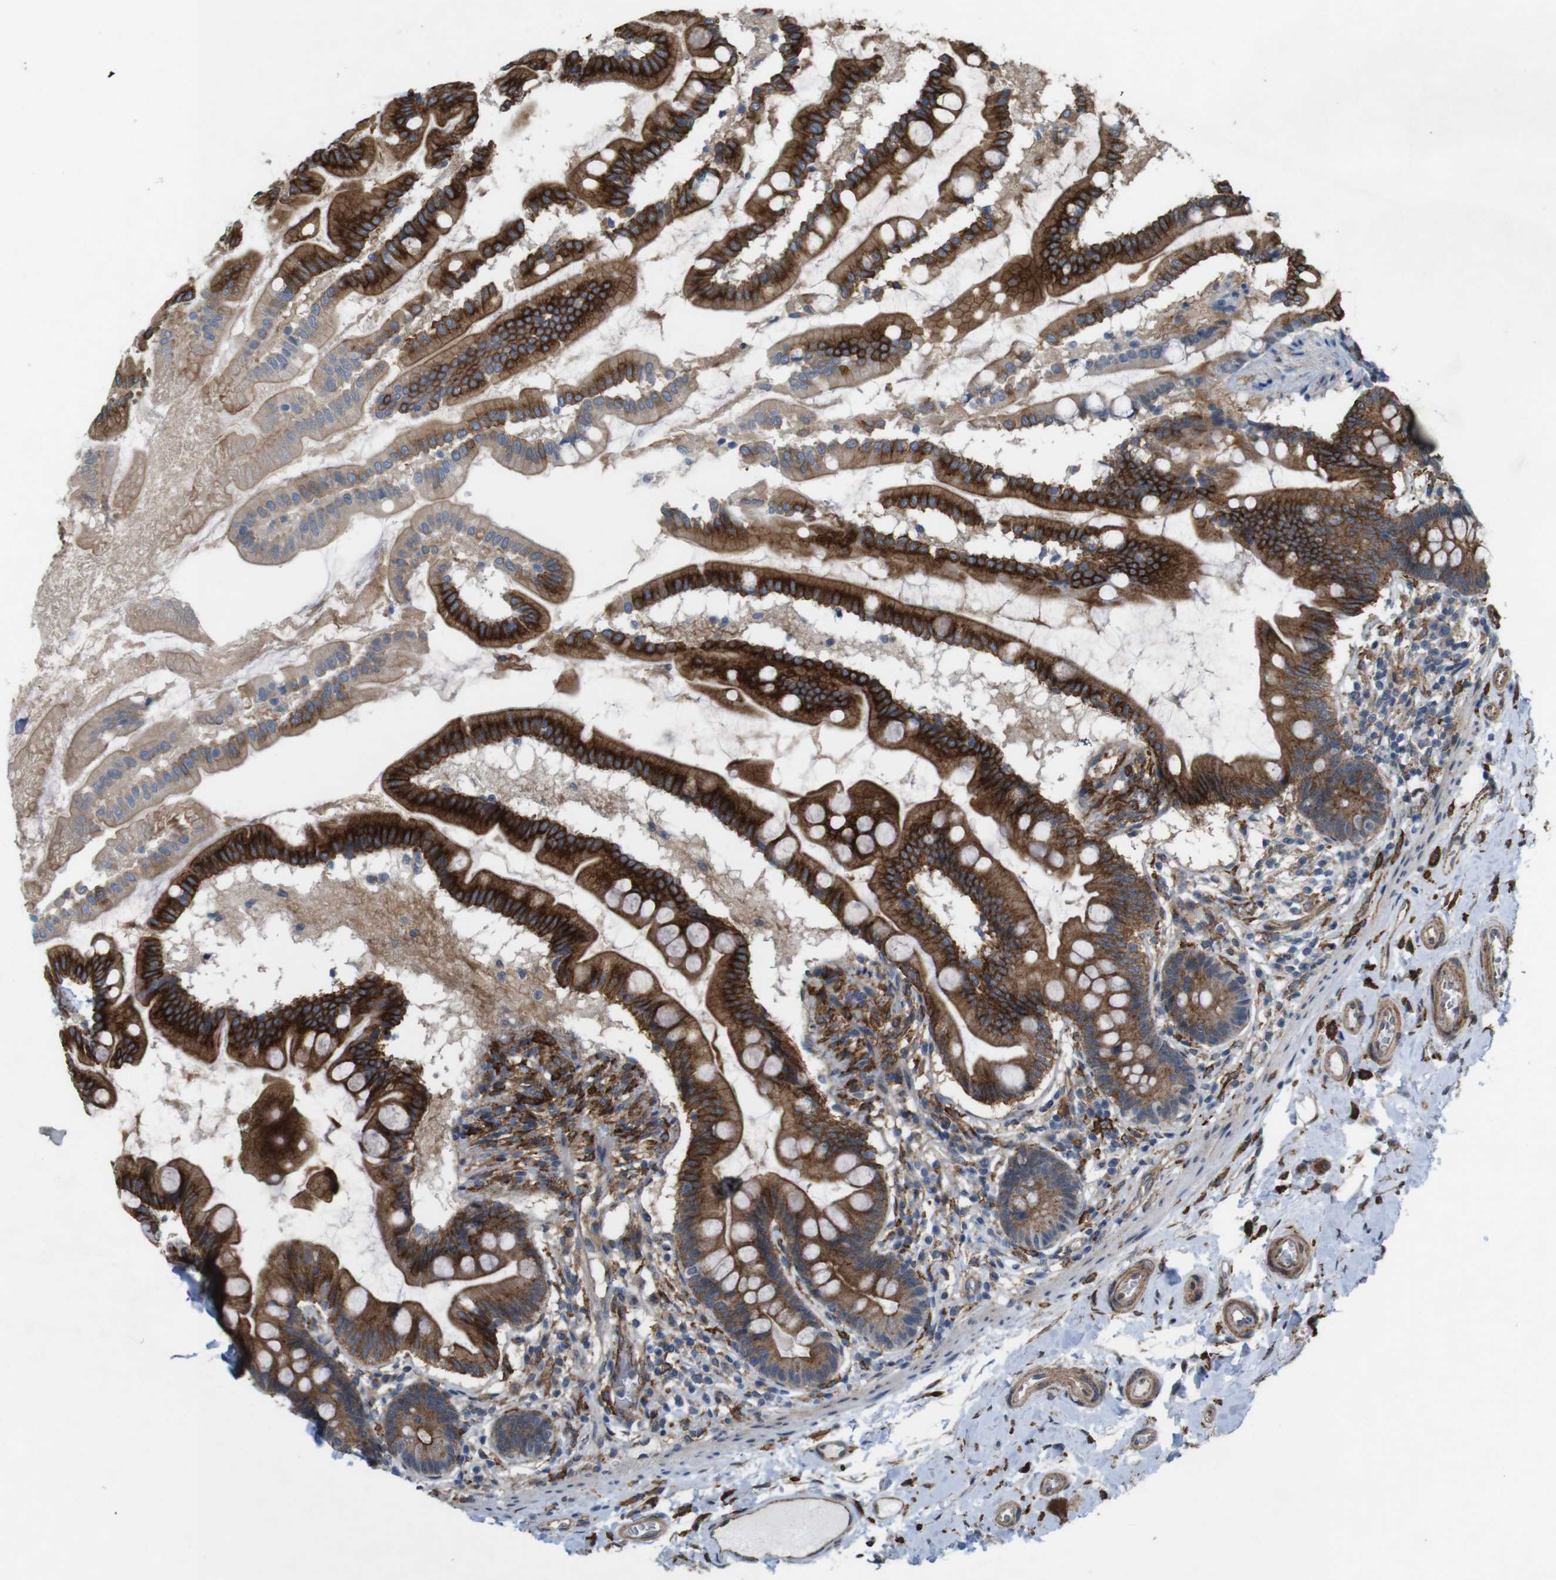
{"staining": {"intensity": "strong", "quantity": ">75%", "location": "cytoplasmic/membranous"}, "tissue": "small intestine", "cell_type": "Glandular cells", "image_type": "normal", "snomed": [{"axis": "morphology", "description": "Normal tissue, NOS"}, {"axis": "topography", "description": "Small intestine"}], "caption": "Normal small intestine reveals strong cytoplasmic/membranous positivity in approximately >75% of glandular cells, visualized by immunohistochemistry. (IHC, brightfield microscopy, high magnification).", "gene": "PTGER4", "patient": {"sex": "female", "age": 56}}